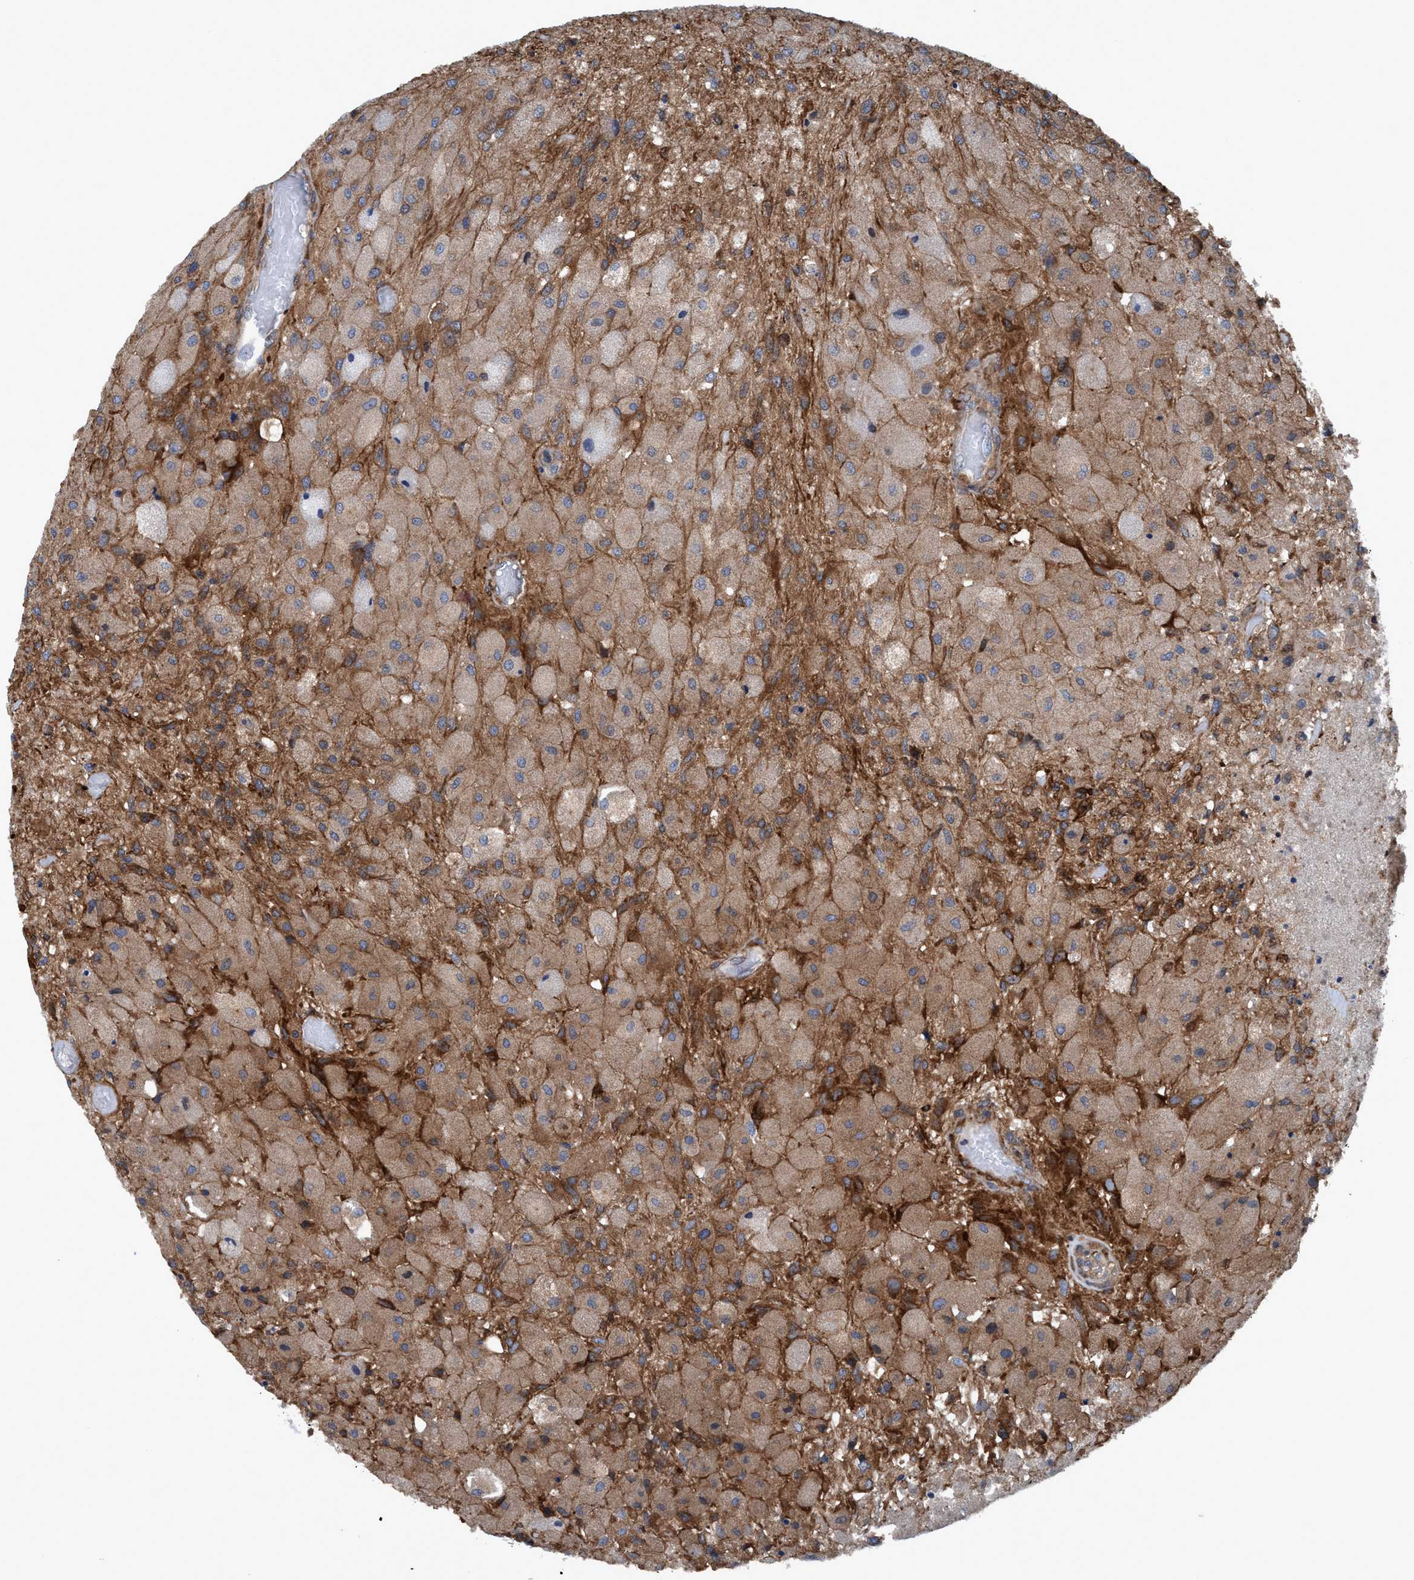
{"staining": {"intensity": "weak", "quantity": ">75%", "location": "cytoplasmic/membranous"}, "tissue": "glioma", "cell_type": "Tumor cells", "image_type": "cancer", "snomed": [{"axis": "morphology", "description": "Normal tissue, NOS"}, {"axis": "morphology", "description": "Glioma, malignant, High grade"}, {"axis": "topography", "description": "Cerebral cortex"}], "caption": "Immunohistochemical staining of glioma shows low levels of weak cytoplasmic/membranous protein expression in about >75% of tumor cells.", "gene": "NMT1", "patient": {"sex": "male", "age": 77}}